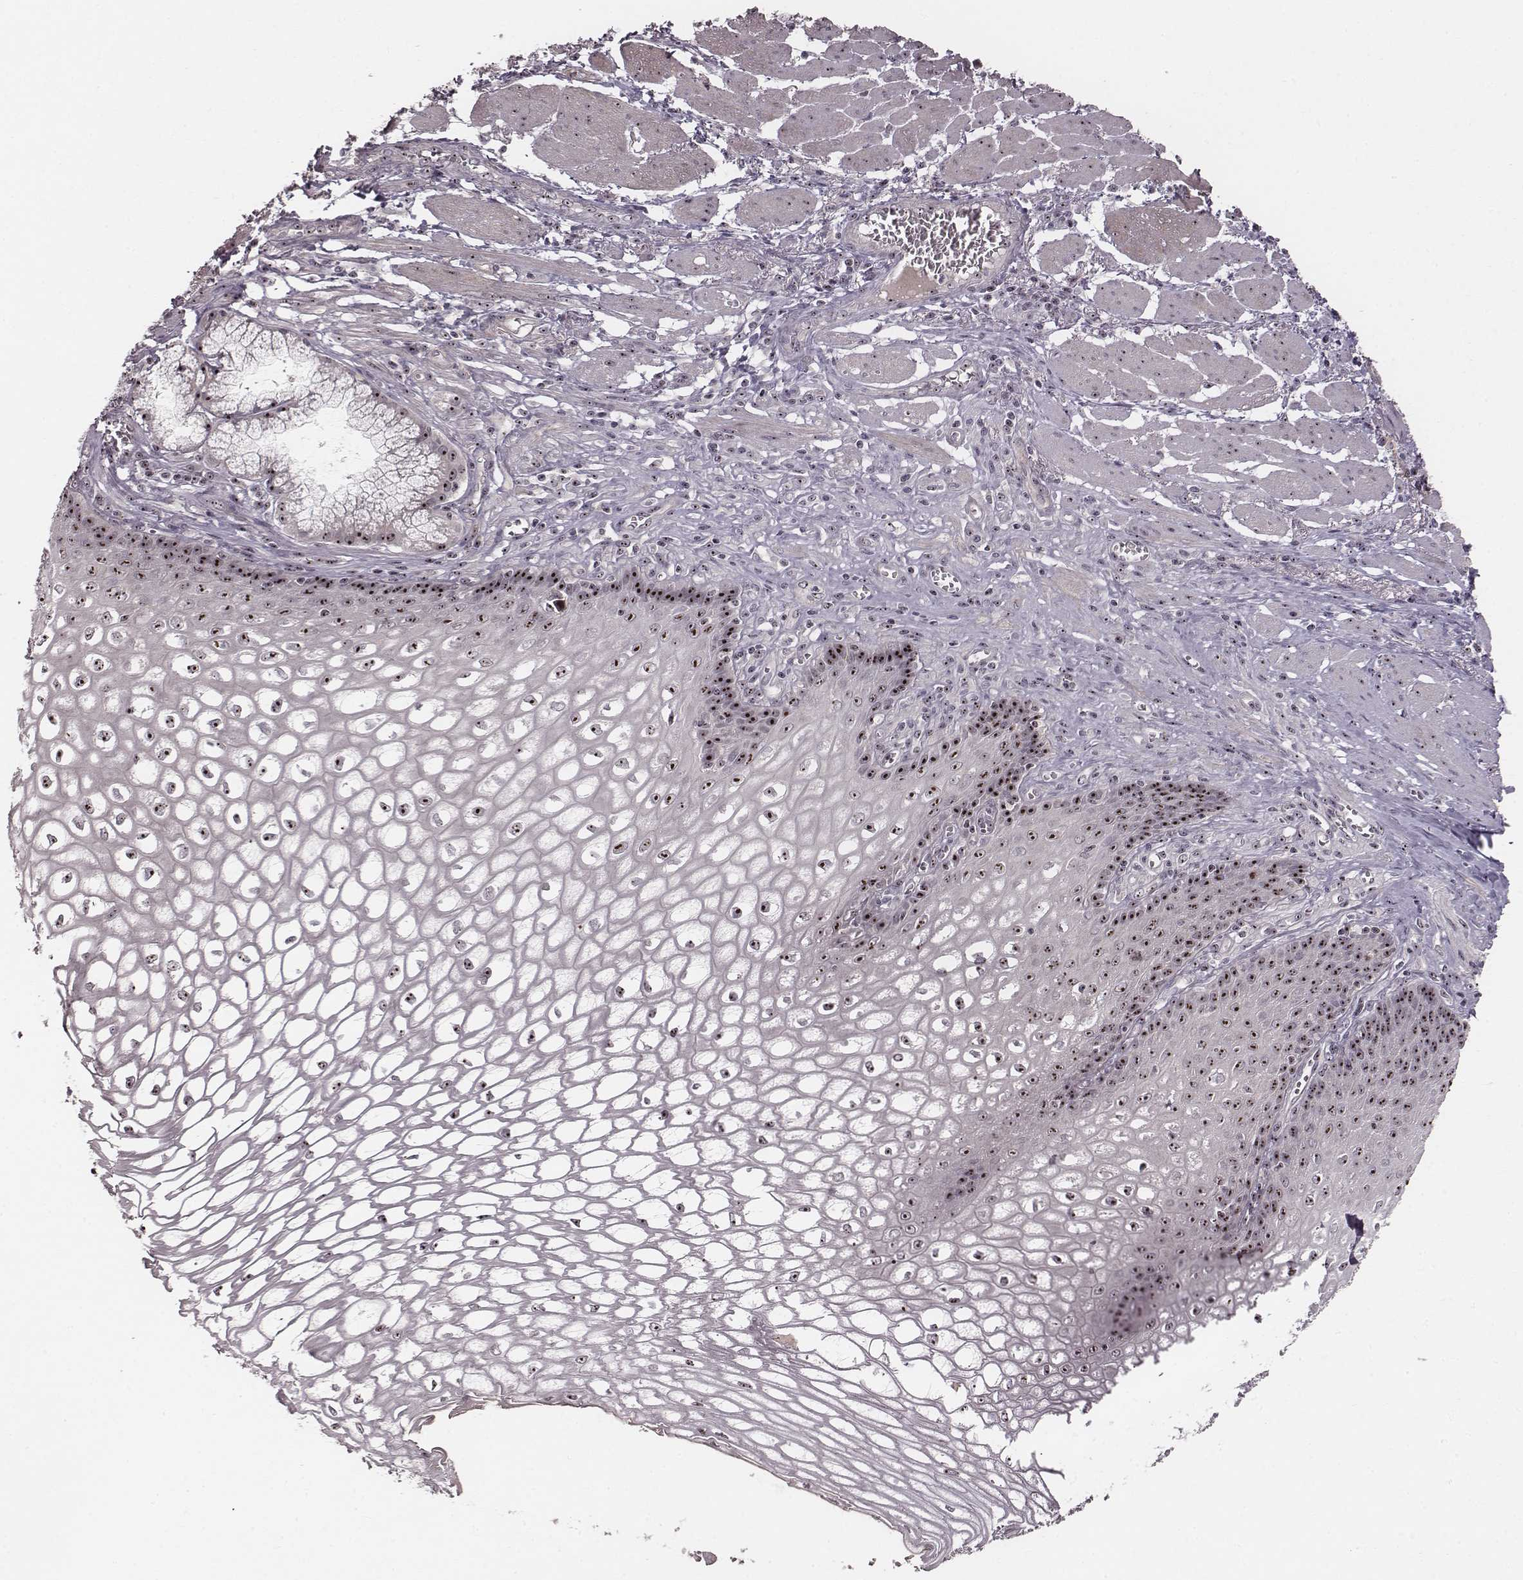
{"staining": {"intensity": "moderate", "quantity": ">75%", "location": "nuclear"}, "tissue": "esophagus", "cell_type": "Squamous epithelial cells", "image_type": "normal", "snomed": [{"axis": "morphology", "description": "Normal tissue, NOS"}, {"axis": "topography", "description": "Esophagus"}], "caption": "A brown stain shows moderate nuclear expression of a protein in squamous epithelial cells of normal human esophagus.", "gene": "NOP56", "patient": {"sex": "male", "age": 58}}